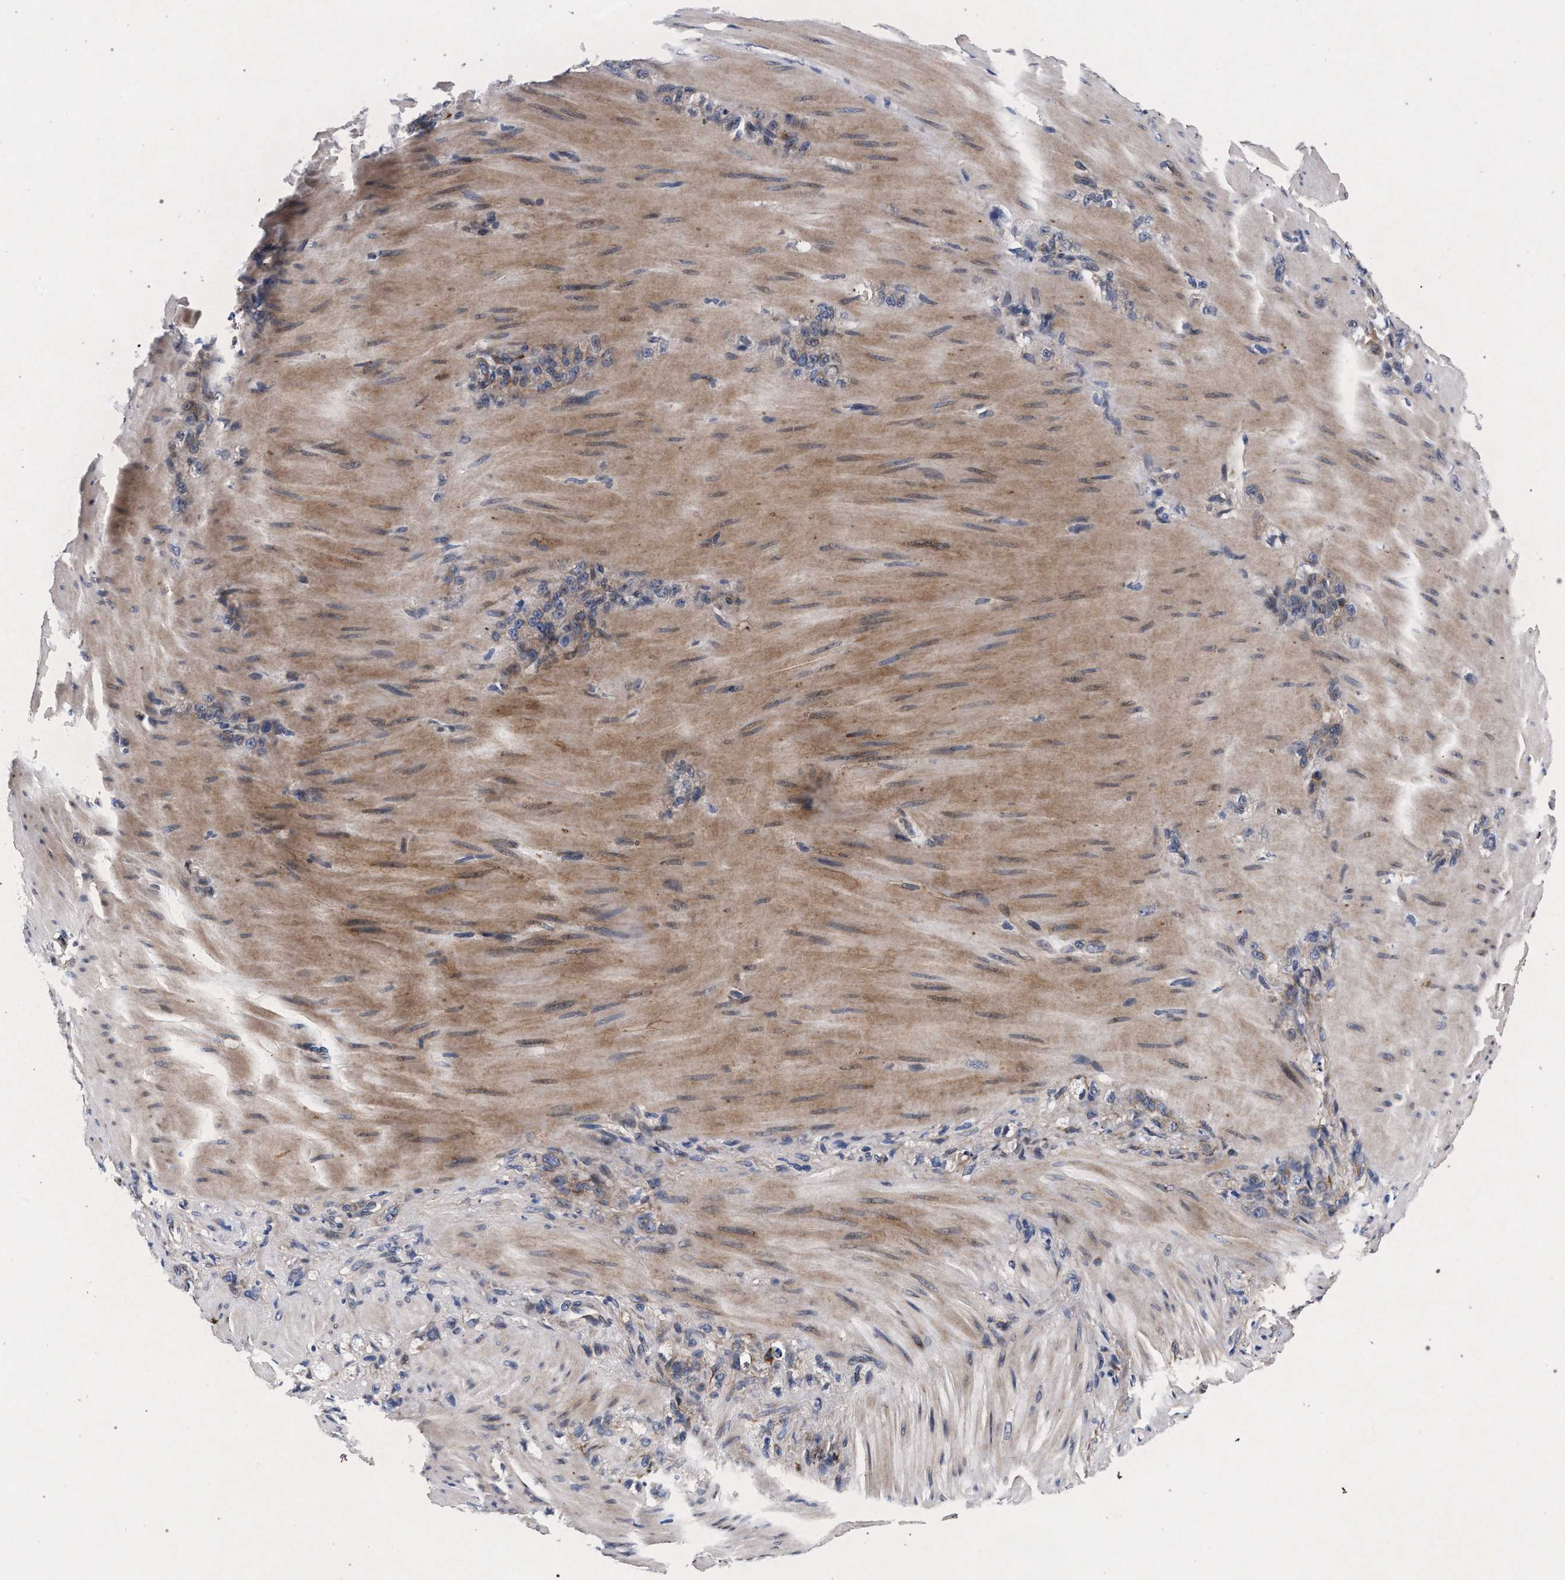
{"staining": {"intensity": "weak", "quantity": "<25%", "location": "cytoplasmic/membranous"}, "tissue": "stomach cancer", "cell_type": "Tumor cells", "image_type": "cancer", "snomed": [{"axis": "morphology", "description": "Normal tissue, NOS"}, {"axis": "morphology", "description": "Adenocarcinoma, NOS"}, {"axis": "topography", "description": "Stomach"}], "caption": "Stomach cancer (adenocarcinoma) stained for a protein using immunohistochemistry shows no positivity tumor cells.", "gene": "NEK7", "patient": {"sex": "male", "age": 82}}